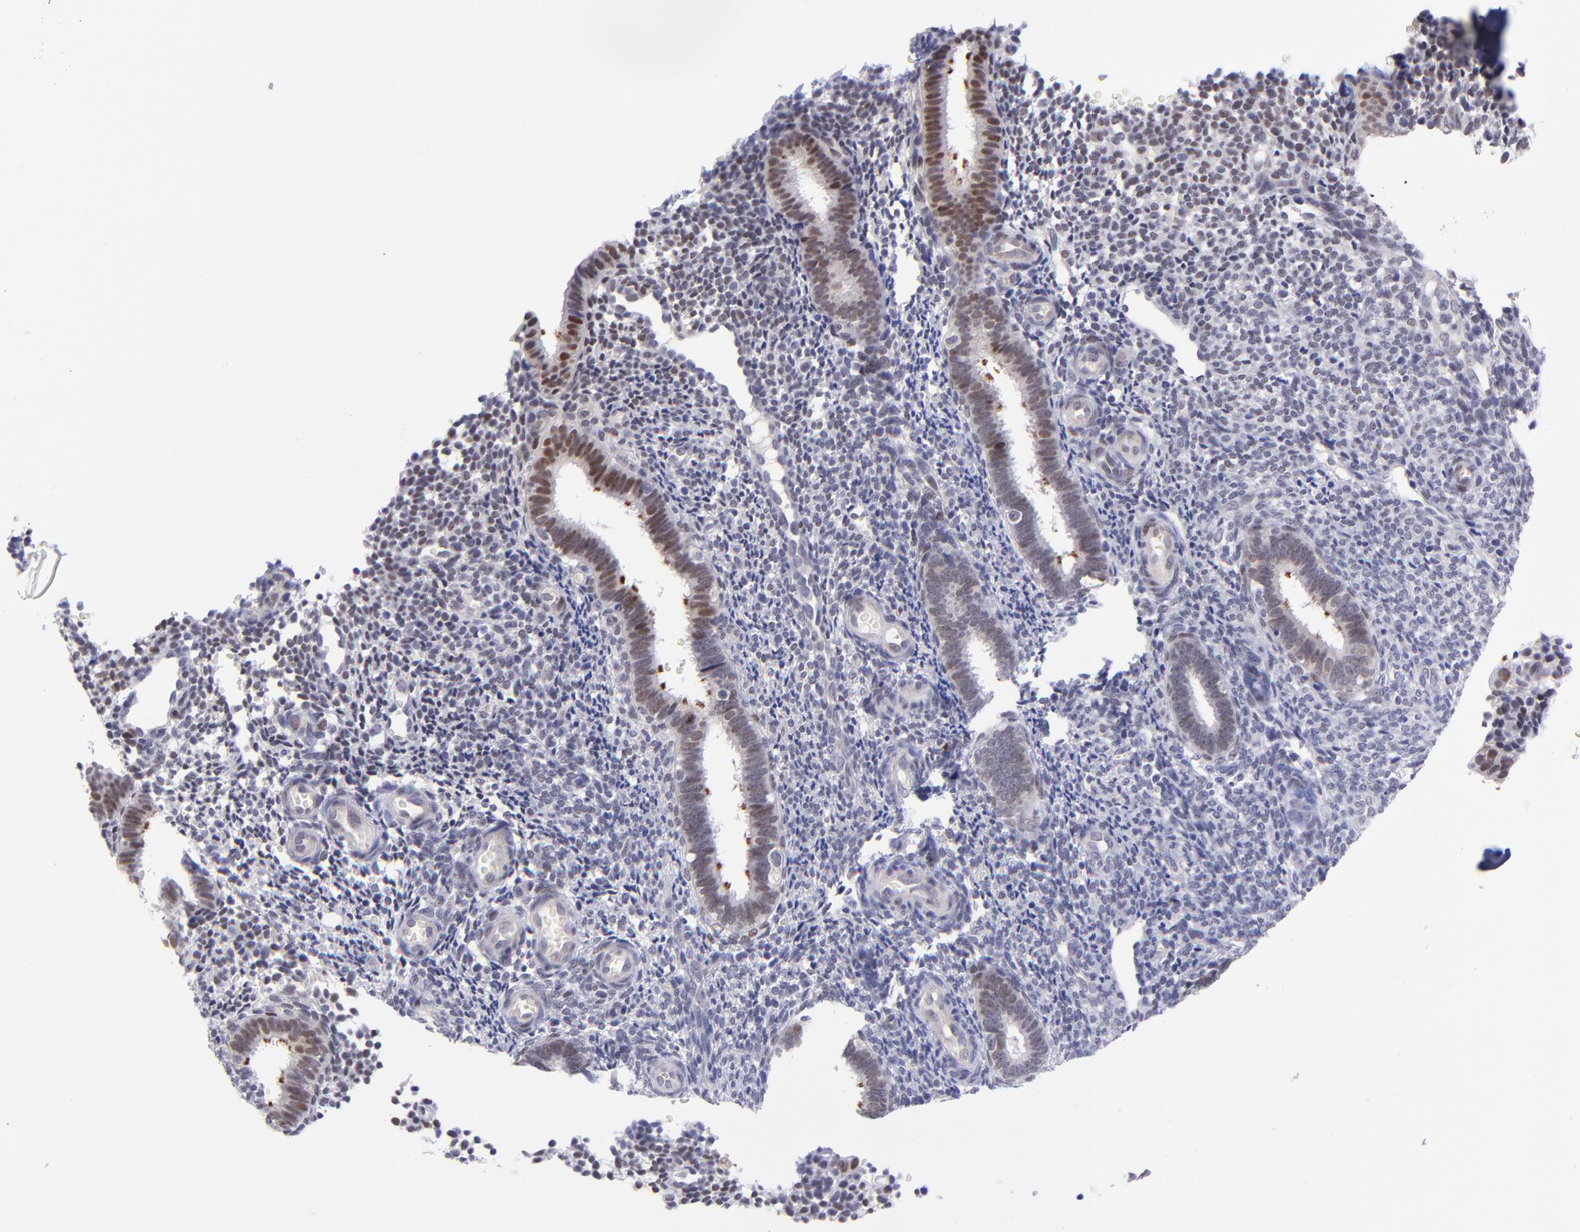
{"staining": {"intensity": "weak", "quantity": "25%-75%", "location": "nuclear"}, "tissue": "endometrium", "cell_type": "Cells in endometrial stroma", "image_type": "normal", "snomed": [{"axis": "morphology", "description": "Normal tissue, NOS"}, {"axis": "topography", "description": "Endometrium"}], "caption": "Immunohistochemistry (IHC) of unremarkable human endometrium shows low levels of weak nuclear expression in about 25%-75% of cells in endometrial stroma.", "gene": "SOX6", "patient": {"sex": "female", "age": 27}}